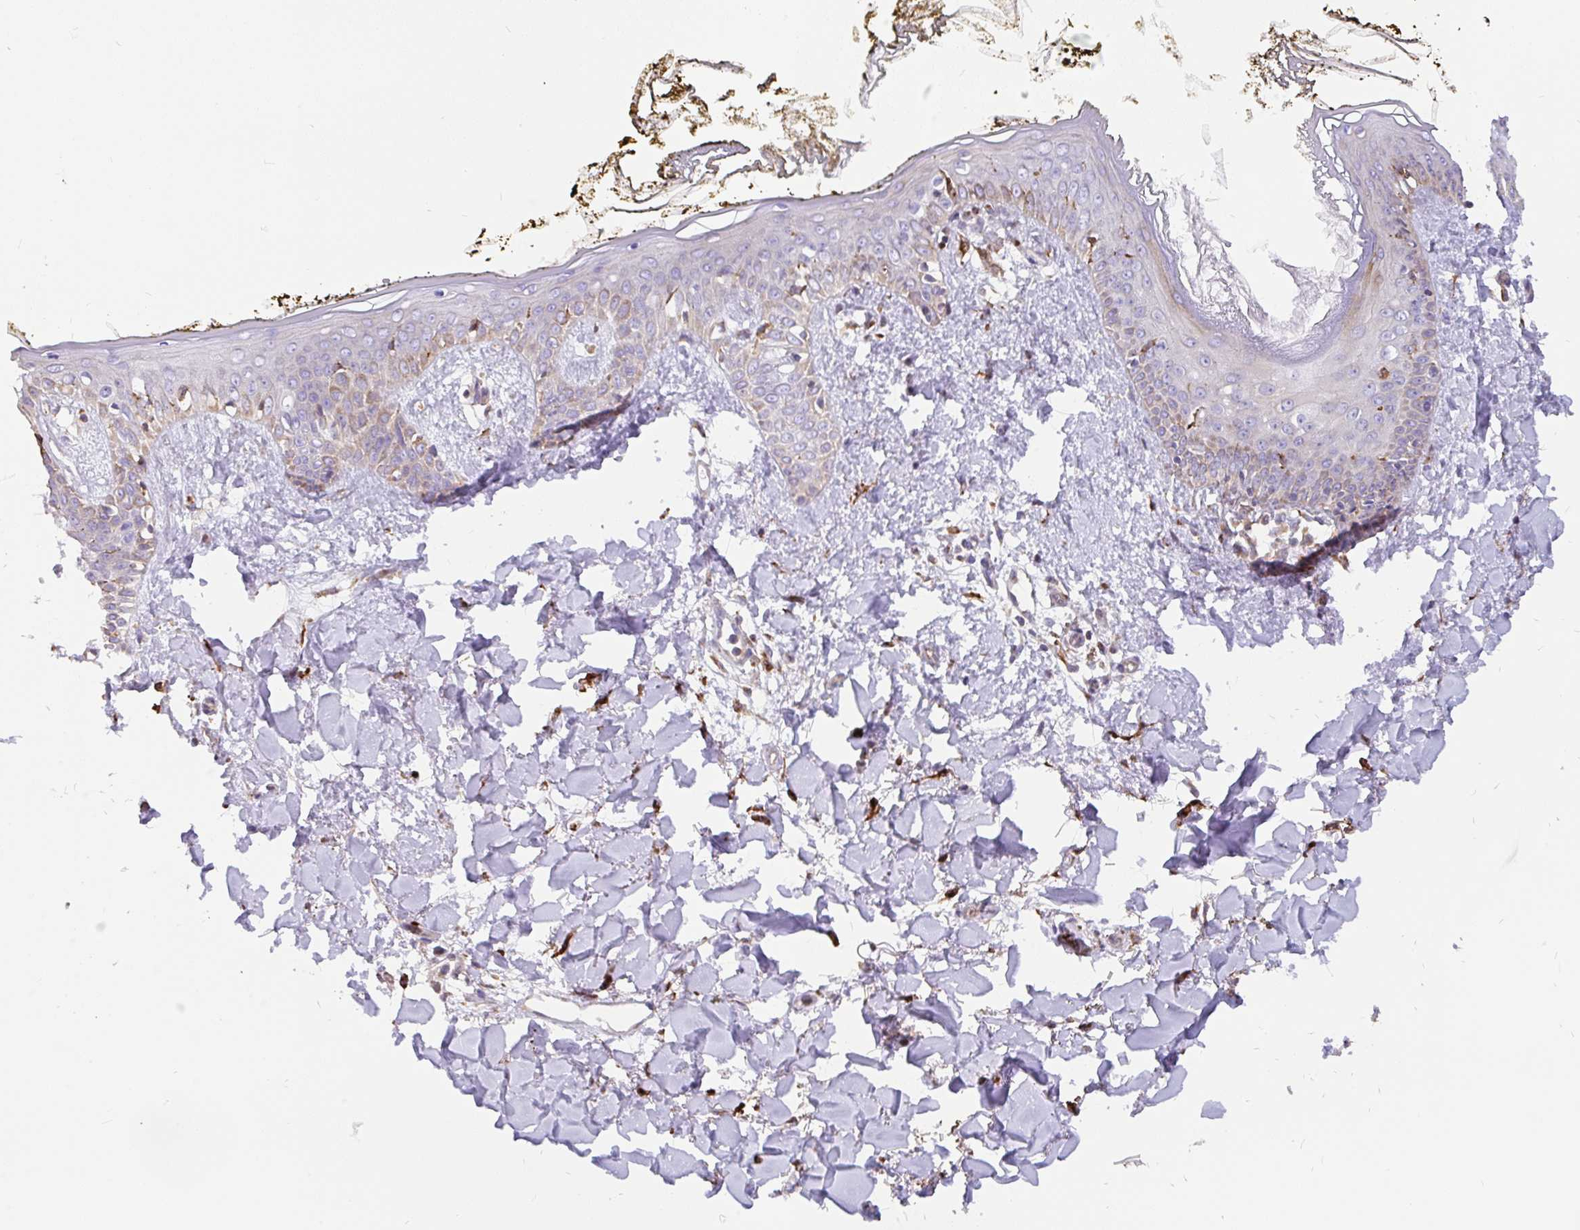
{"staining": {"intensity": "moderate", "quantity": ">75%", "location": "cytoplasmic/membranous"}, "tissue": "skin", "cell_type": "Fibroblasts", "image_type": "normal", "snomed": [{"axis": "morphology", "description": "Normal tissue, NOS"}, {"axis": "topography", "description": "Skin"}], "caption": "Fibroblasts reveal medium levels of moderate cytoplasmic/membranous staining in about >75% of cells in normal human skin. (DAB IHC with brightfield microscopy, high magnification).", "gene": "EML5", "patient": {"sex": "female", "age": 34}}